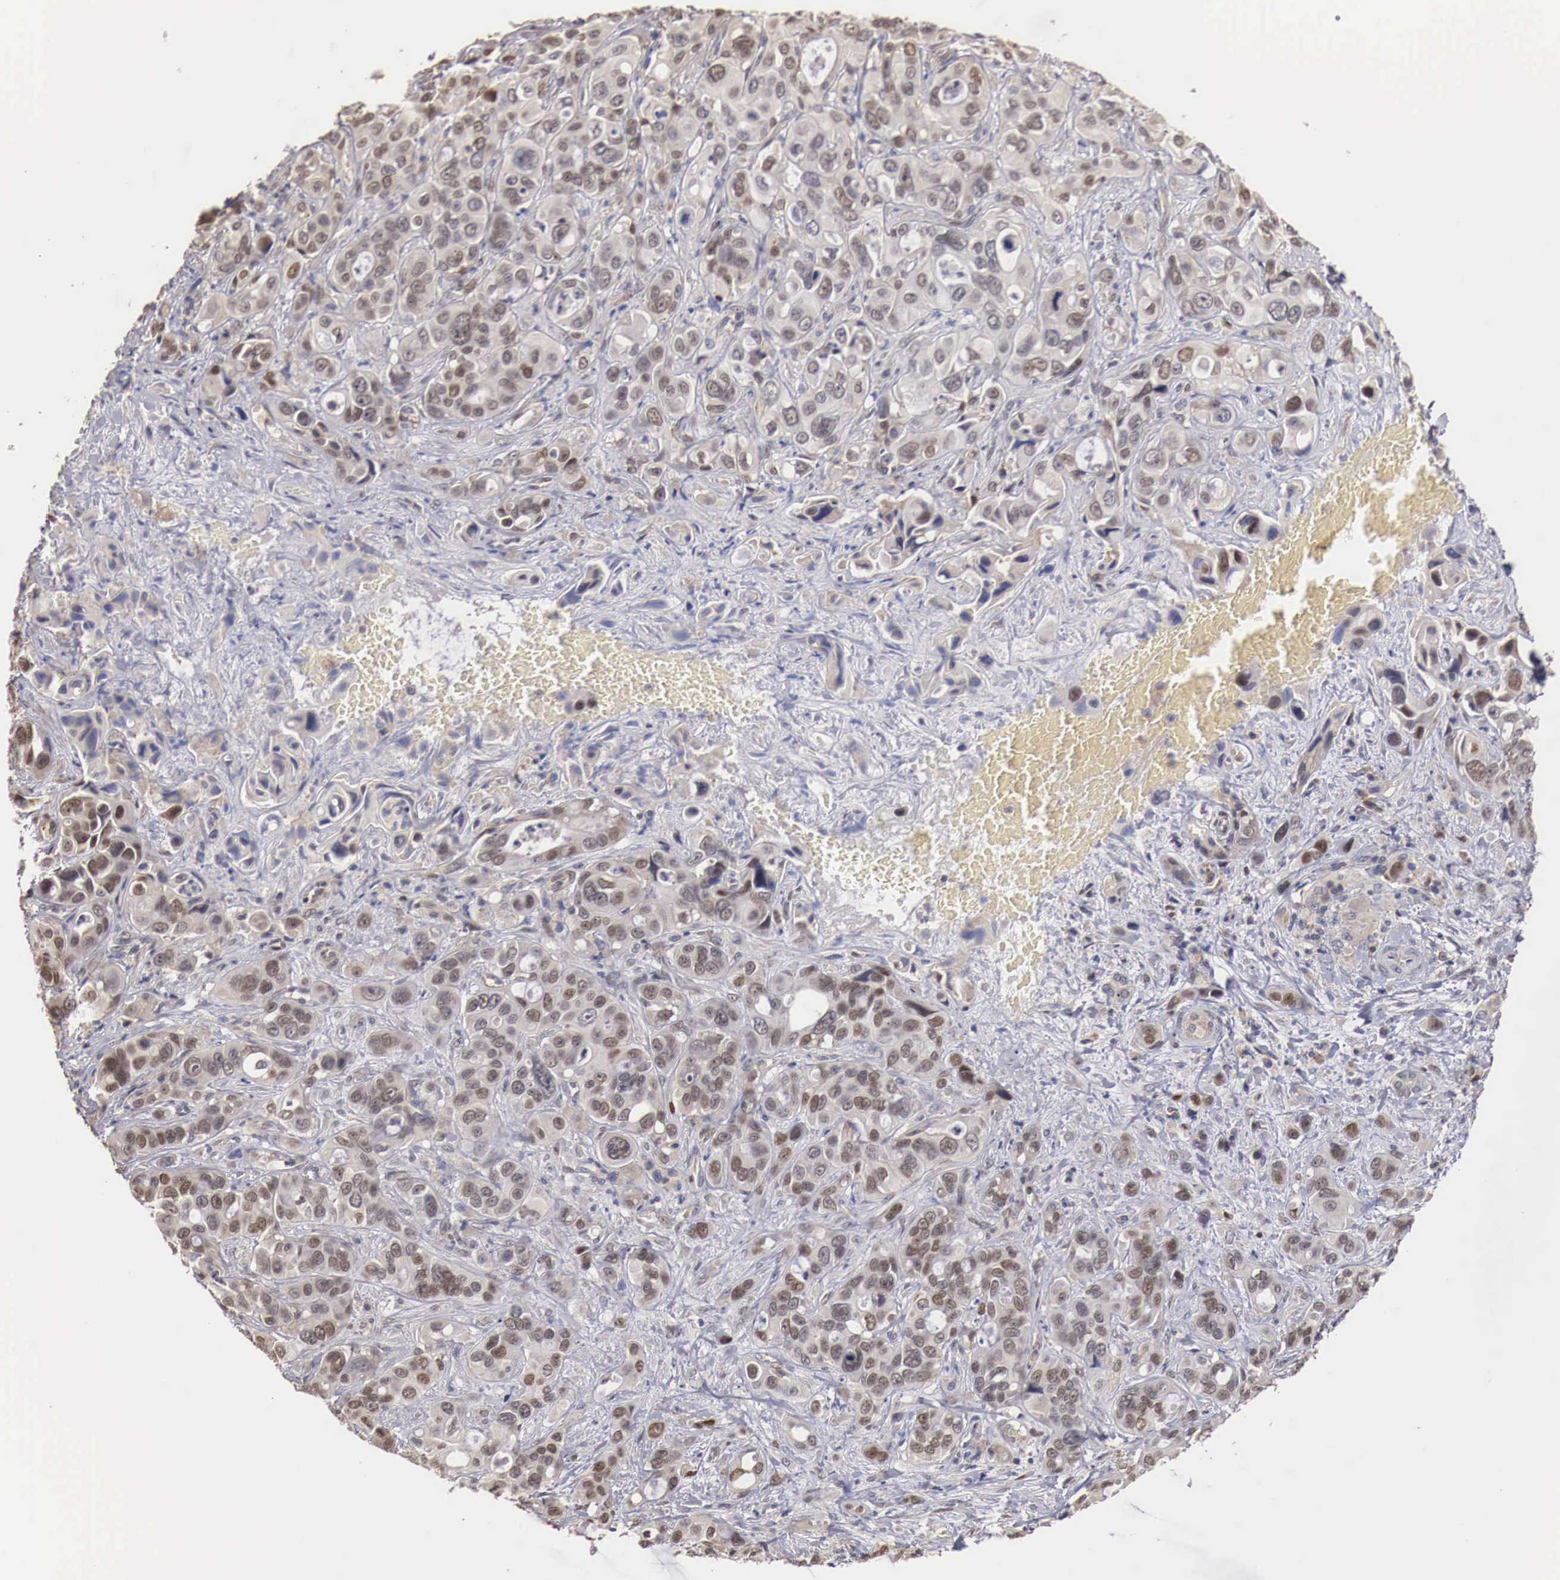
{"staining": {"intensity": "weak", "quantity": "25%-75%", "location": "nuclear"}, "tissue": "liver cancer", "cell_type": "Tumor cells", "image_type": "cancer", "snomed": [{"axis": "morphology", "description": "Cholangiocarcinoma"}, {"axis": "topography", "description": "Liver"}], "caption": "Tumor cells display low levels of weak nuclear expression in approximately 25%-75% of cells in human liver cancer (cholangiocarcinoma).", "gene": "KHDRBS2", "patient": {"sex": "female", "age": 79}}